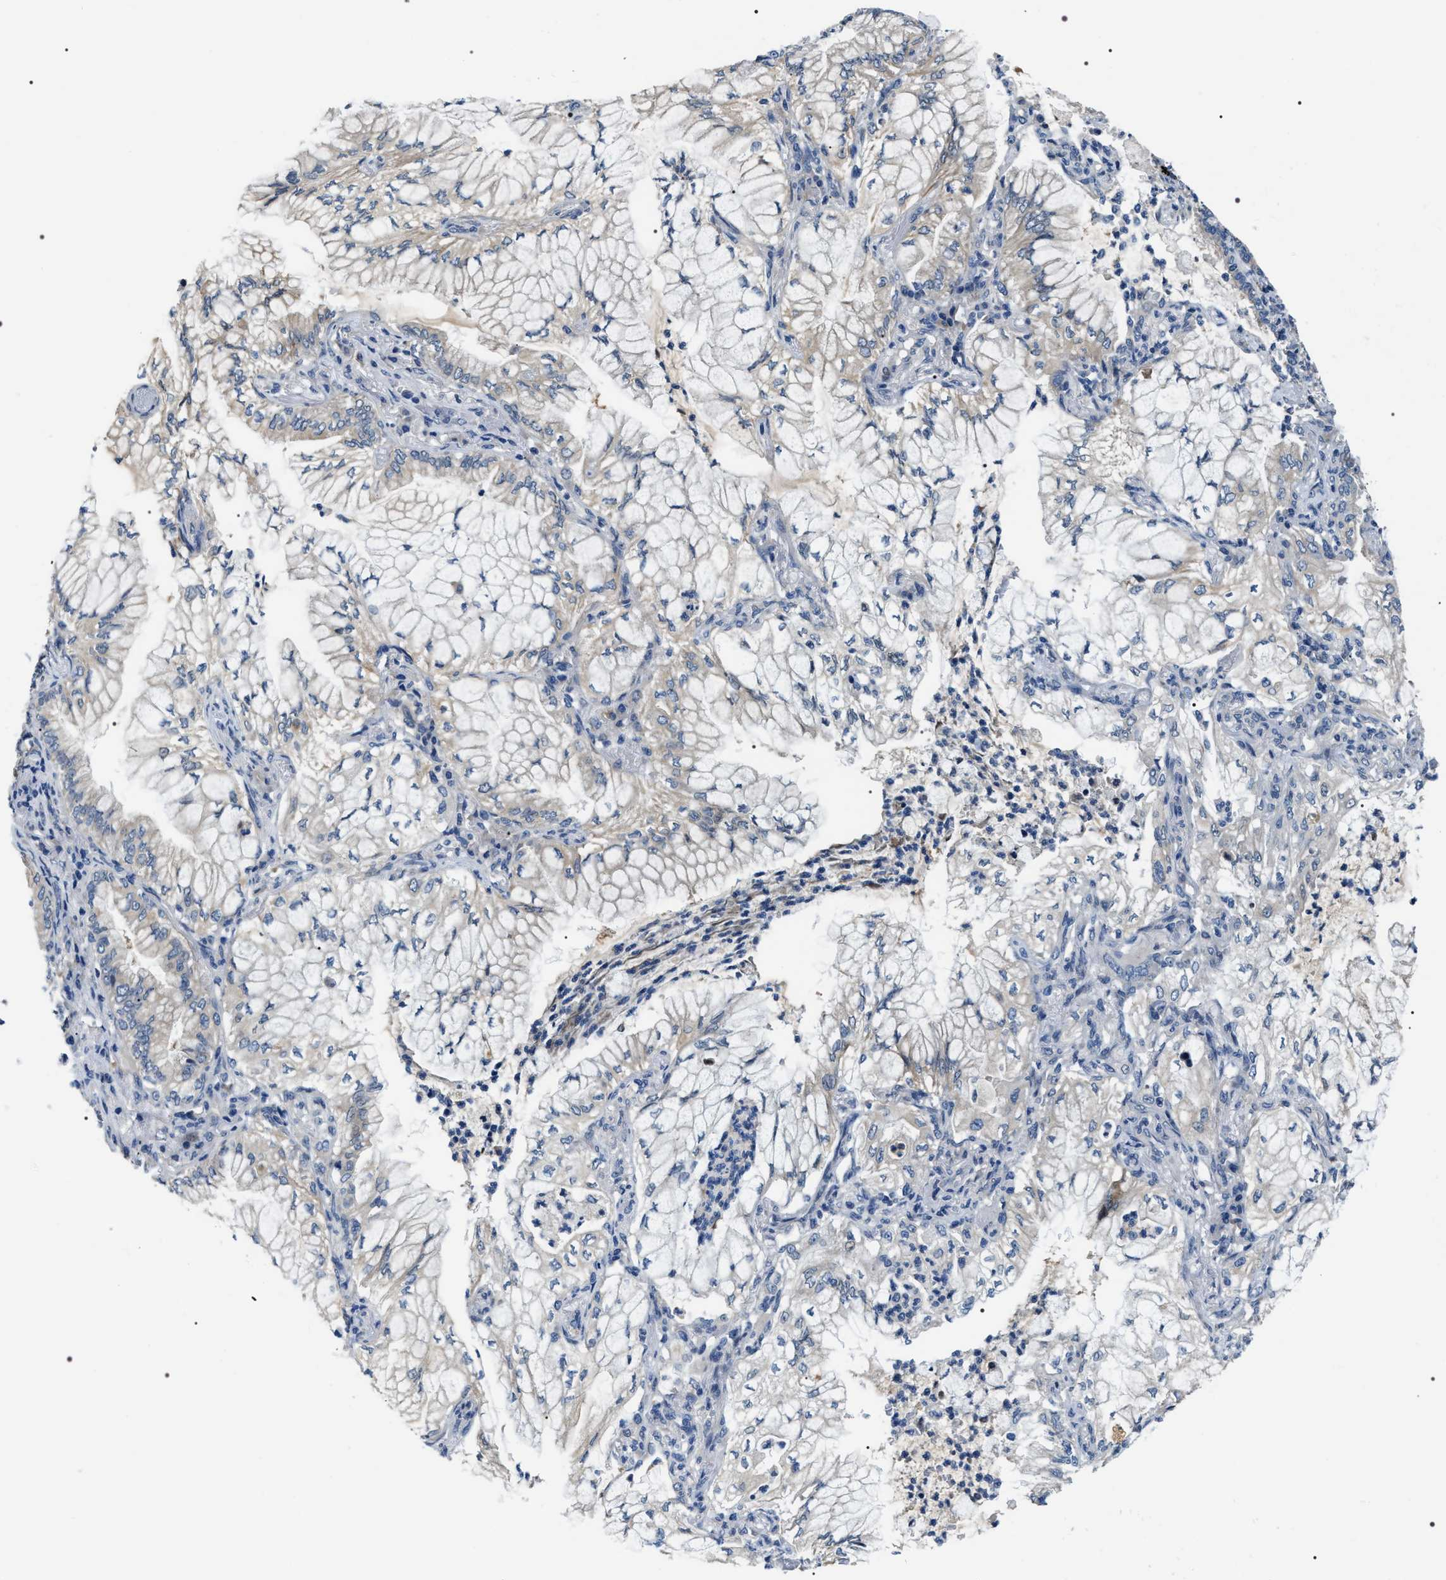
{"staining": {"intensity": "negative", "quantity": "none", "location": "none"}, "tissue": "lung cancer", "cell_type": "Tumor cells", "image_type": "cancer", "snomed": [{"axis": "morphology", "description": "Adenocarcinoma, NOS"}, {"axis": "topography", "description": "Lung"}], "caption": "There is no significant positivity in tumor cells of lung adenocarcinoma. The staining was performed using DAB (3,3'-diaminobenzidine) to visualize the protein expression in brown, while the nuclei were stained in blue with hematoxylin (Magnification: 20x).", "gene": "IFT81", "patient": {"sex": "female", "age": 70}}